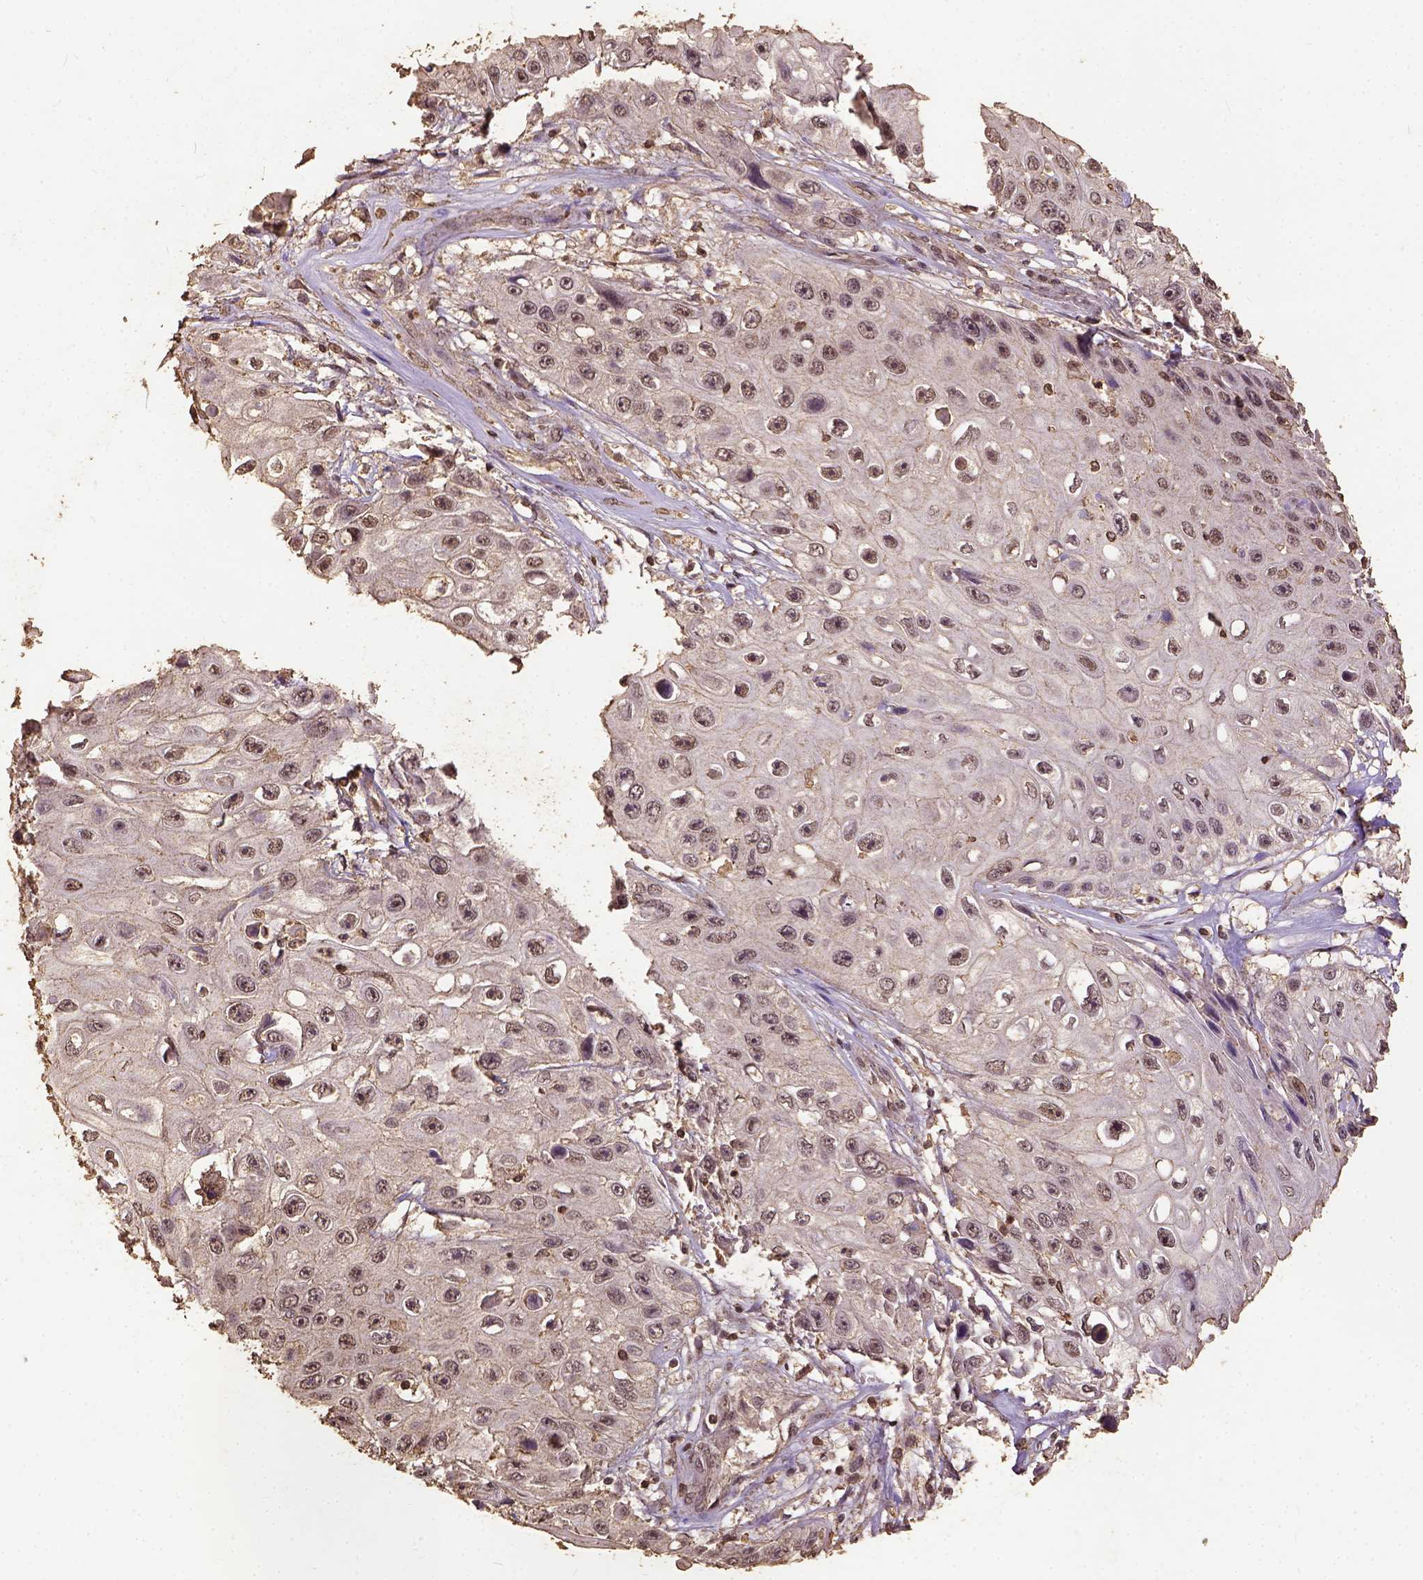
{"staining": {"intensity": "weak", "quantity": ">75%", "location": "nuclear"}, "tissue": "skin cancer", "cell_type": "Tumor cells", "image_type": "cancer", "snomed": [{"axis": "morphology", "description": "Squamous cell carcinoma, NOS"}, {"axis": "topography", "description": "Skin"}], "caption": "This is an image of immunohistochemistry staining of skin squamous cell carcinoma, which shows weak positivity in the nuclear of tumor cells.", "gene": "NACC1", "patient": {"sex": "male", "age": 82}}